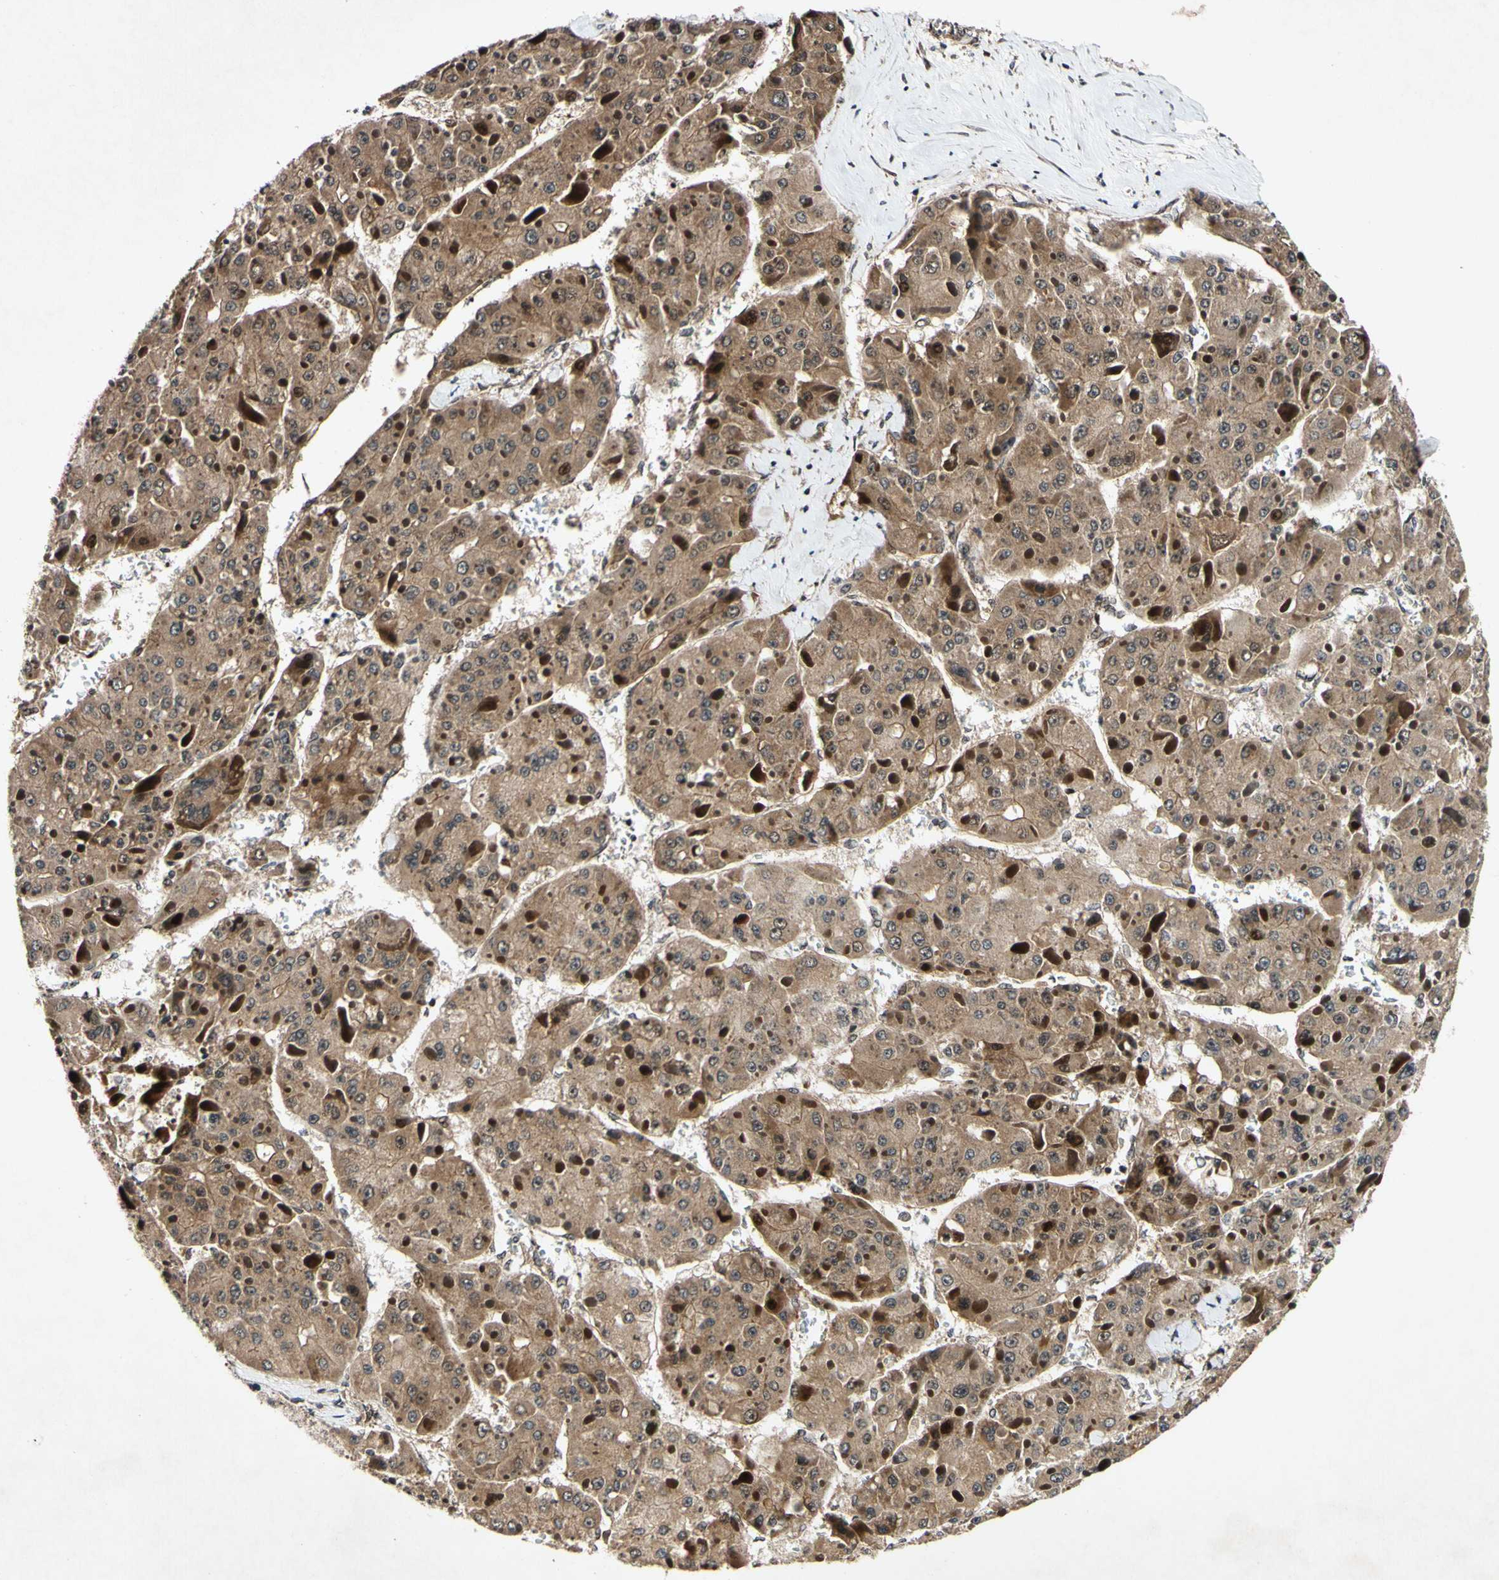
{"staining": {"intensity": "moderate", "quantity": ">75%", "location": "cytoplasmic/membranous,nuclear"}, "tissue": "liver cancer", "cell_type": "Tumor cells", "image_type": "cancer", "snomed": [{"axis": "morphology", "description": "Carcinoma, Hepatocellular, NOS"}, {"axis": "topography", "description": "Liver"}], "caption": "An IHC image of tumor tissue is shown. Protein staining in brown labels moderate cytoplasmic/membranous and nuclear positivity in liver cancer (hepatocellular carcinoma) within tumor cells. (Brightfield microscopy of DAB IHC at high magnification).", "gene": "CSNK1E", "patient": {"sex": "female", "age": 73}}